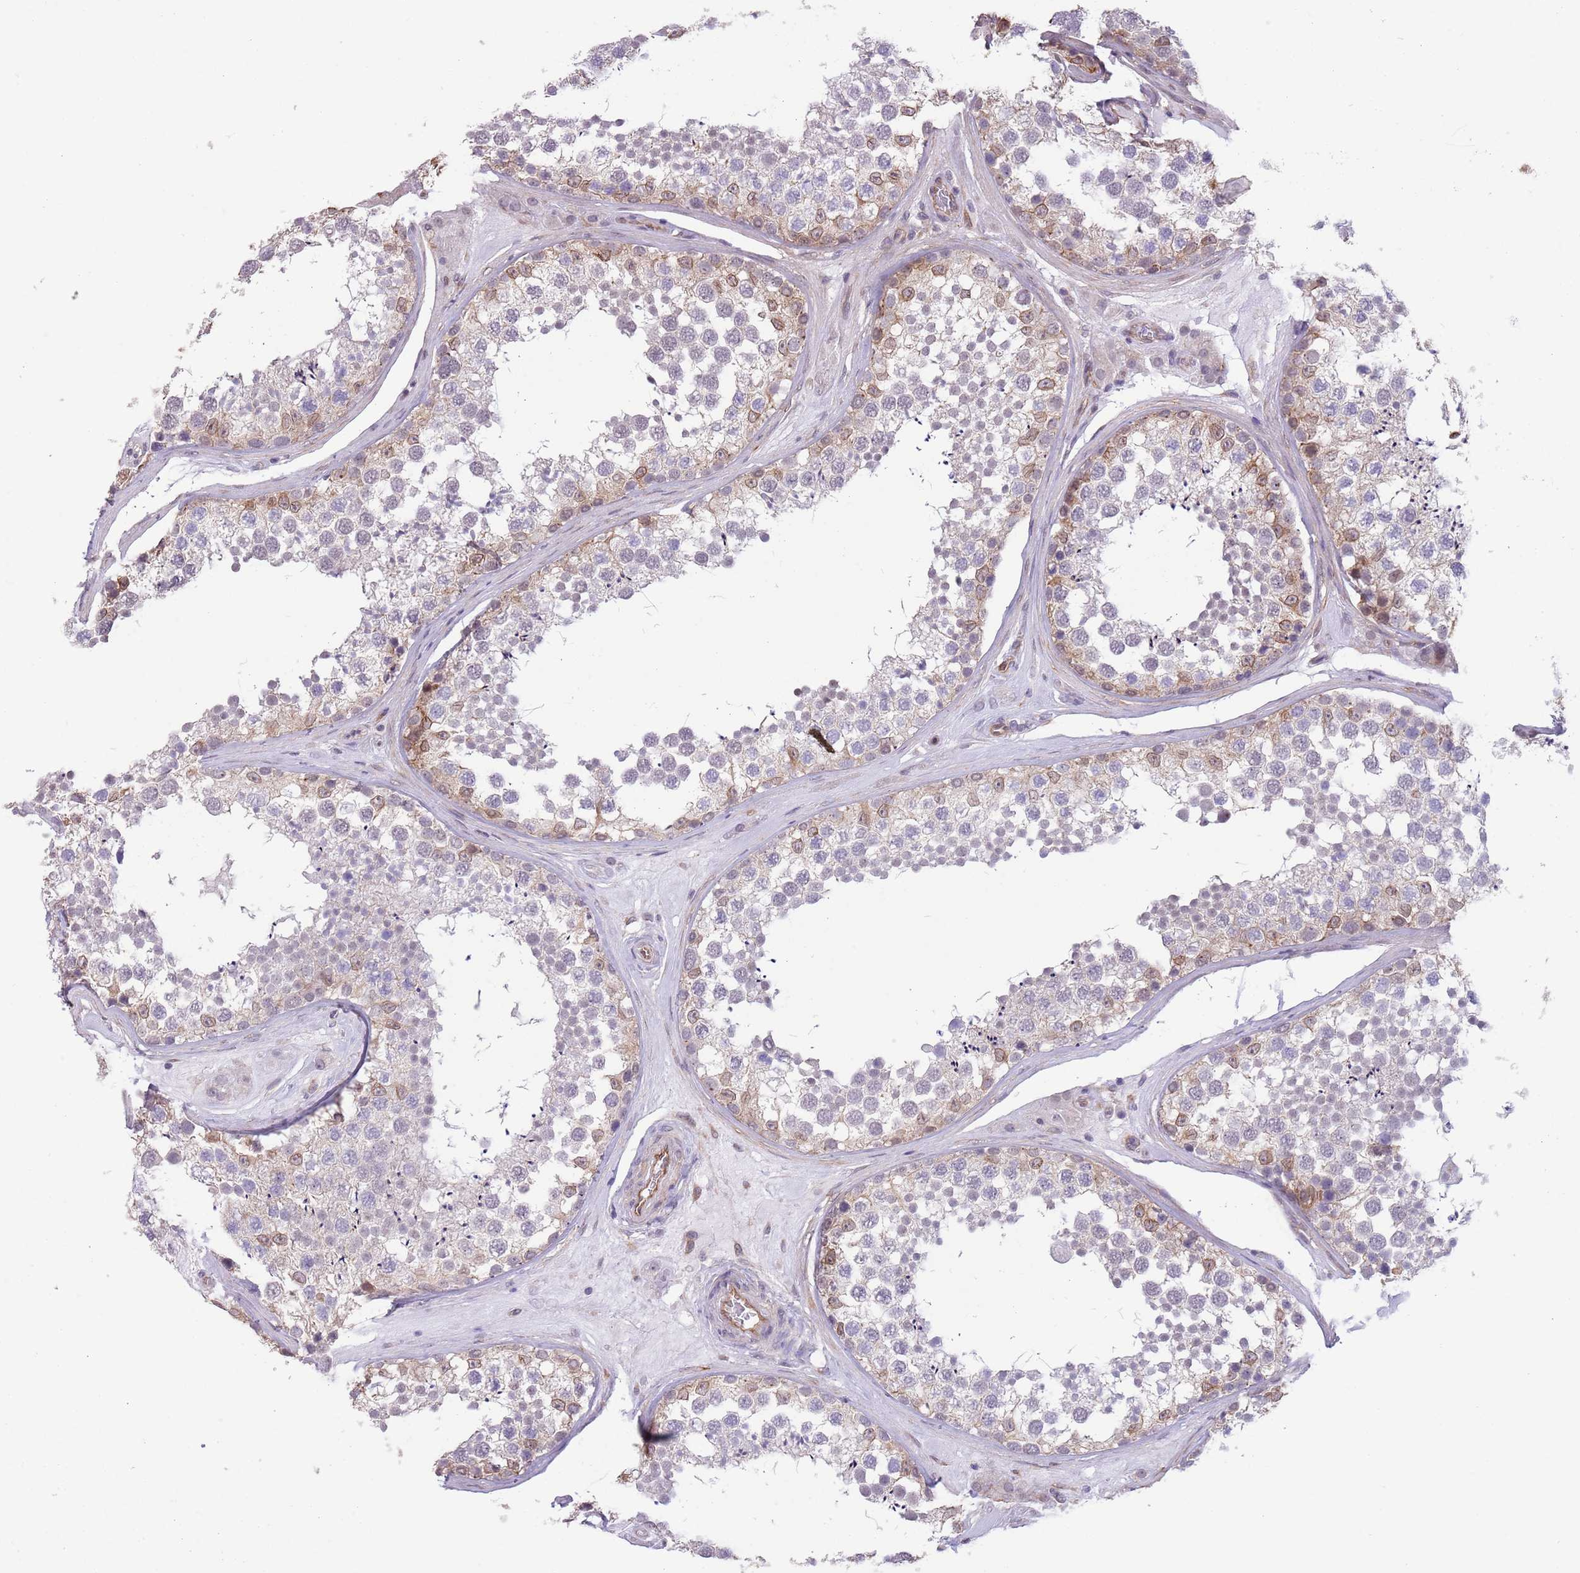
{"staining": {"intensity": "moderate", "quantity": "<25%", "location": "cytoplasmic/membranous"}, "tissue": "testis", "cell_type": "Cells in seminiferous ducts", "image_type": "normal", "snomed": [{"axis": "morphology", "description": "Normal tissue, NOS"}, {"axis": "topography", "description": "Testis"}], "caption": "Brown immunohistochemical staining in benign testis exhibits moderate cytoplasmic/membranous positivity in about <25% of cells in seminiferous ducts.", "gene": "CREBZF", "patient": {"sex": "male", "age": 46}}